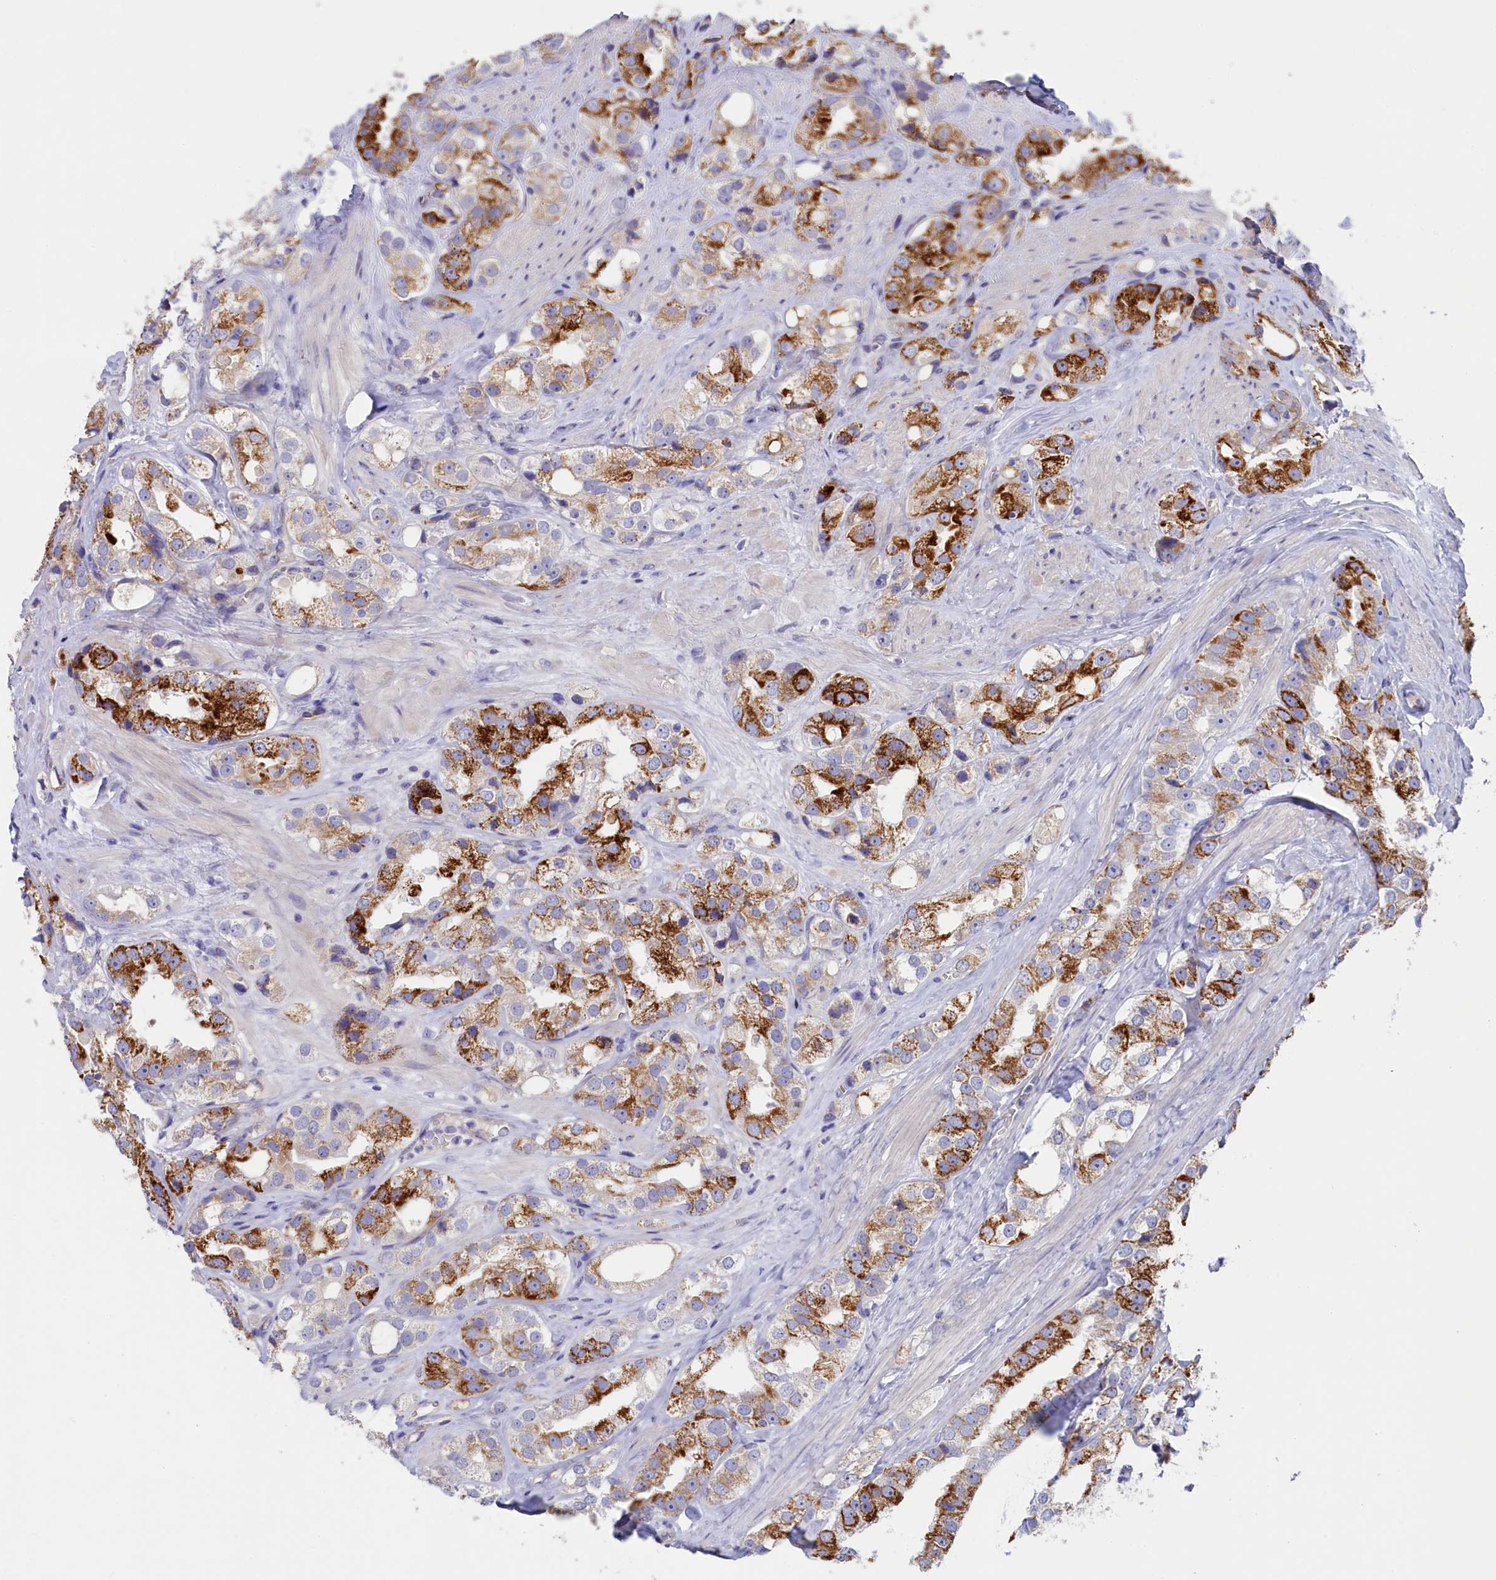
{"staining": {"intensity": "moderate", "quantity": "25%-75%", "location": "cytoplasmic/membranous"}, "tissue": "prostate cancer", "cell_type": "Tumor cells", "image_type": "cancer", "snomed": [{"axis": "morphology", "description": "Adenocarcinoma, NOS"}, {"axis": "topography", "description": "Prostate"}], "caption": "Protein staining shows moderate cytoplasmic/membranous positivity in approximately 25%-75% of tumor cells in prostate cancer (adenocarcinoma).", "gene": "ZSWIM4", "patient": {"sex": "male", "age": 79}}